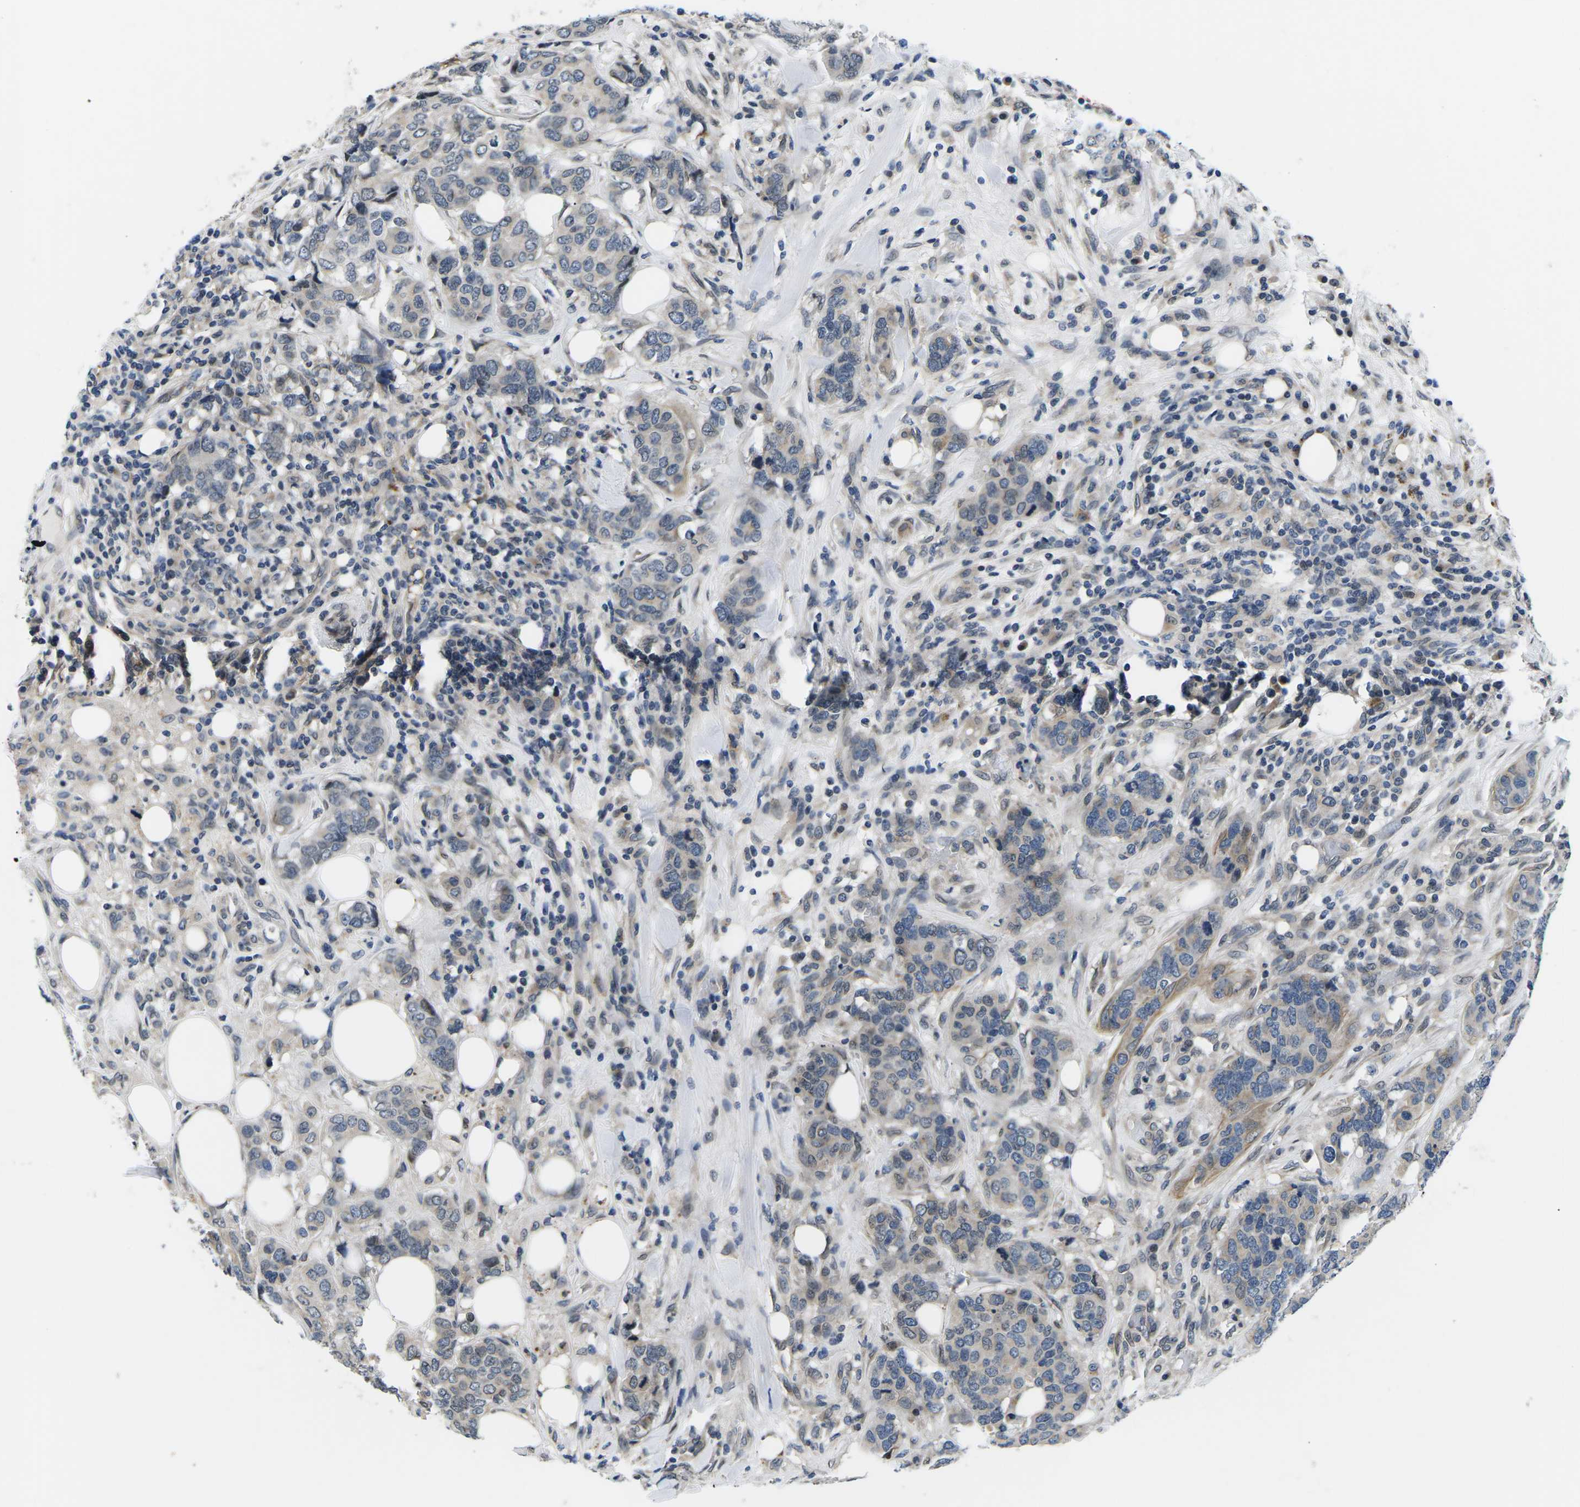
{"staining": {"intensity": "weak", "quantity": "25%-75%", "location": "cytoplasmic/membranous"}, "tissue": "breast cancer", "cell_type": "Tumor cells", "image_type": "cancer", "snomed": [{"axis": "morphology", "description": "Lobular carcinoma"}, {"axis": "topography", "description": "Breast"}], "caption": "A micrograph of human breast cancer stained for a protein demonstrates weak cytoplasmic/membranous brown staining in tumor cells.", "gene": "SNX10", "patient": {"sex": "female", "age": 59}}